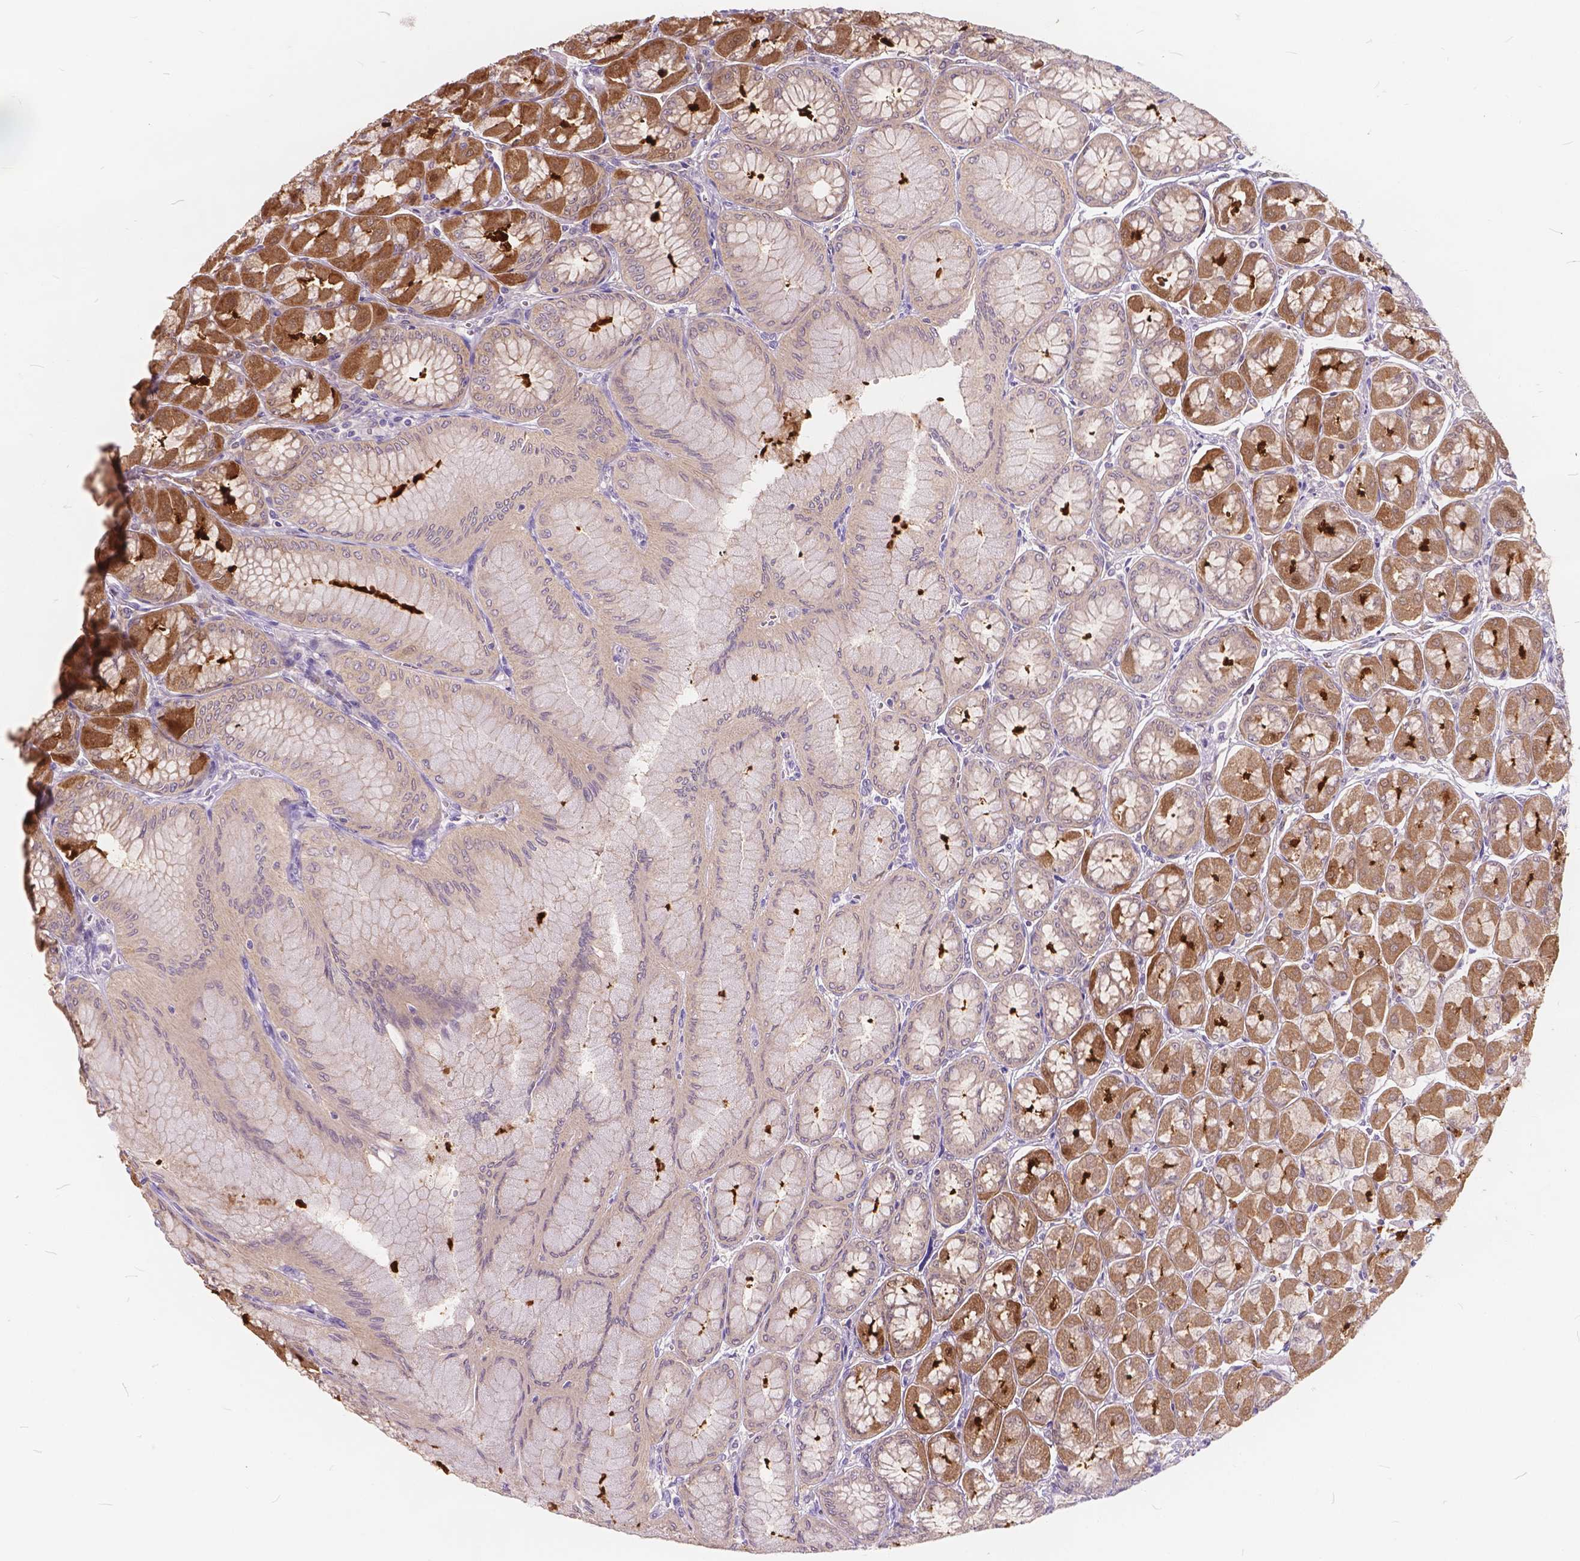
{"staining": {"intensity": "moderate", "quantity": "25%-75%", "location": "cytoplasmic/membranous"}, "tissue": "stomach", "cell_type": "Glandular cells", "image_type": "normal", "snomed": [{"axis": "morphology", "description": "Normal tissue, NOS"}, {"axis": "topography", "description": "Stomach, upper"}], "caption": "Stomach stained with a brown dye demonstrates moderate cytoplasmic/membranous positive expression in approximately 25%-75% of glandular cells.", "gene": "PEX11G", "patient": {"sex": "male", "age": 60}}